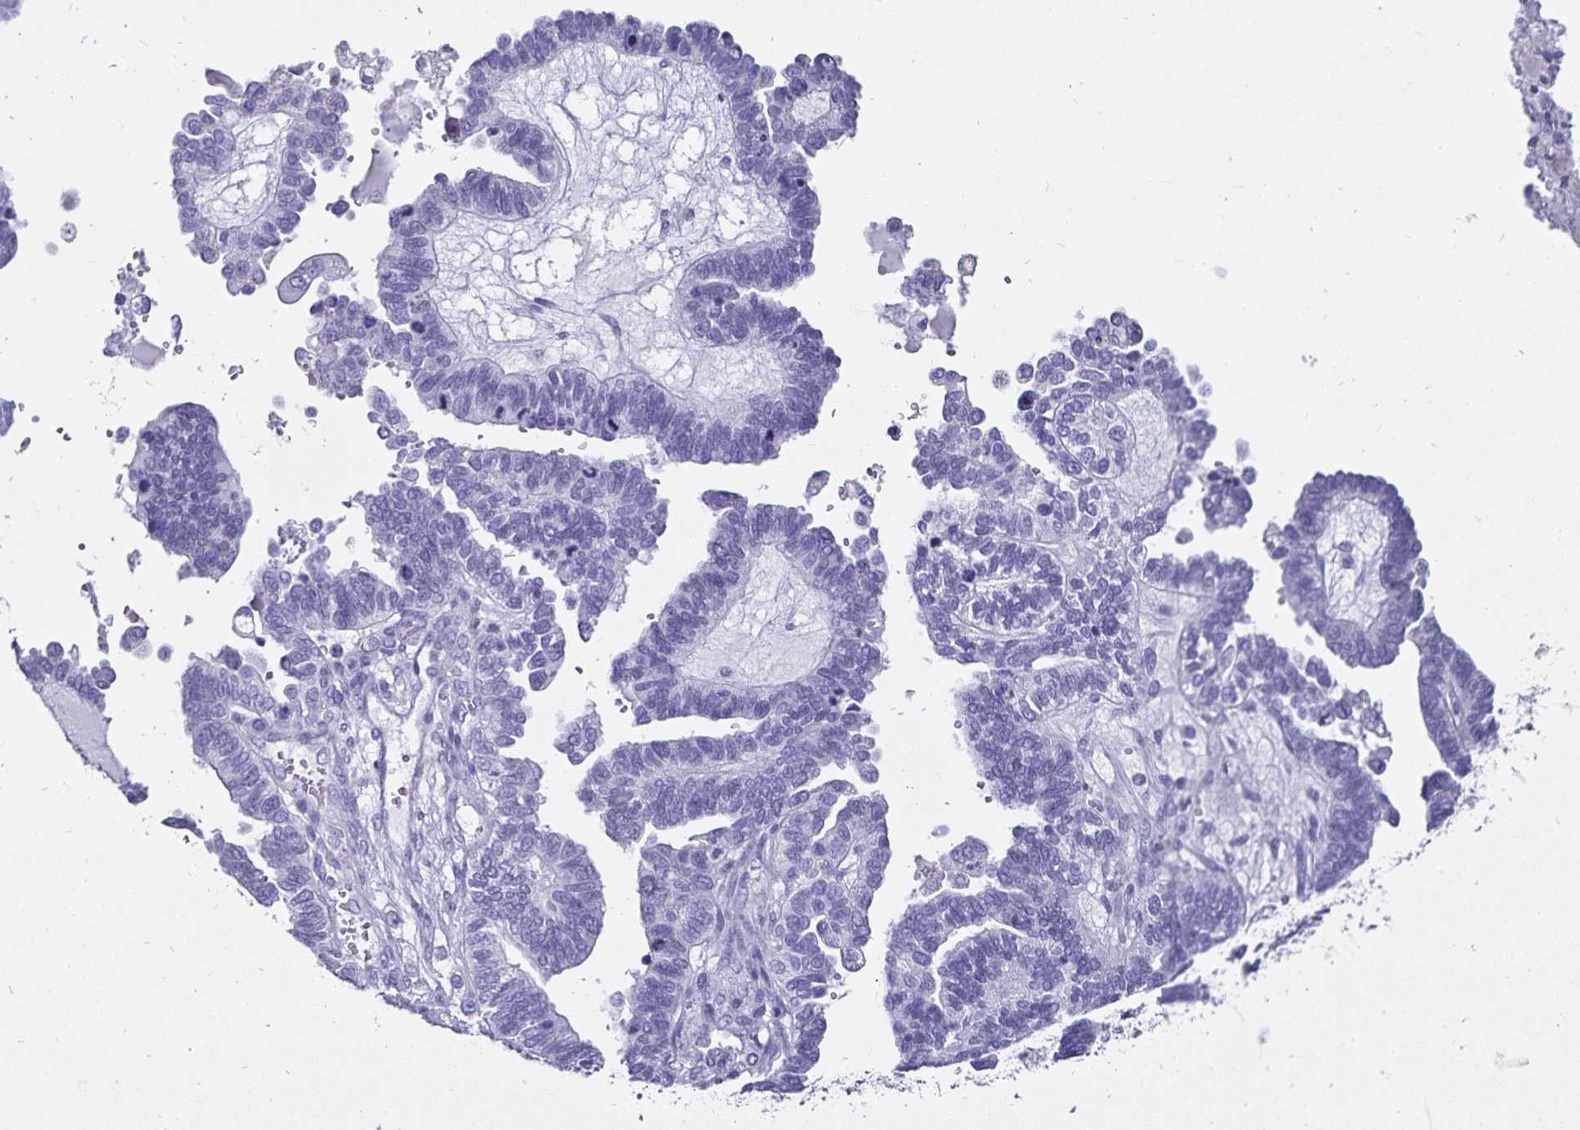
{"staining": {"intensity": "negative", "quantity": "none", "location": "none"}, "tissue": "ovarian cancer", "cell_type": "Tumor cells", "image_type": "cancer", "snomed": [{"axis": "morphology", "description": "Cystadenocarcinoma, serous, NOS"}, {"axis": "topography", "description": "Ovary"}], "caption": "IHC photomicrograph of human serous cystadenocarcinoma (ovarian) stained for a protein (brown), which displays no expression in tumor cells.", "gene": "DEFA6", "patient": {"sex": "female", "age": 51}}